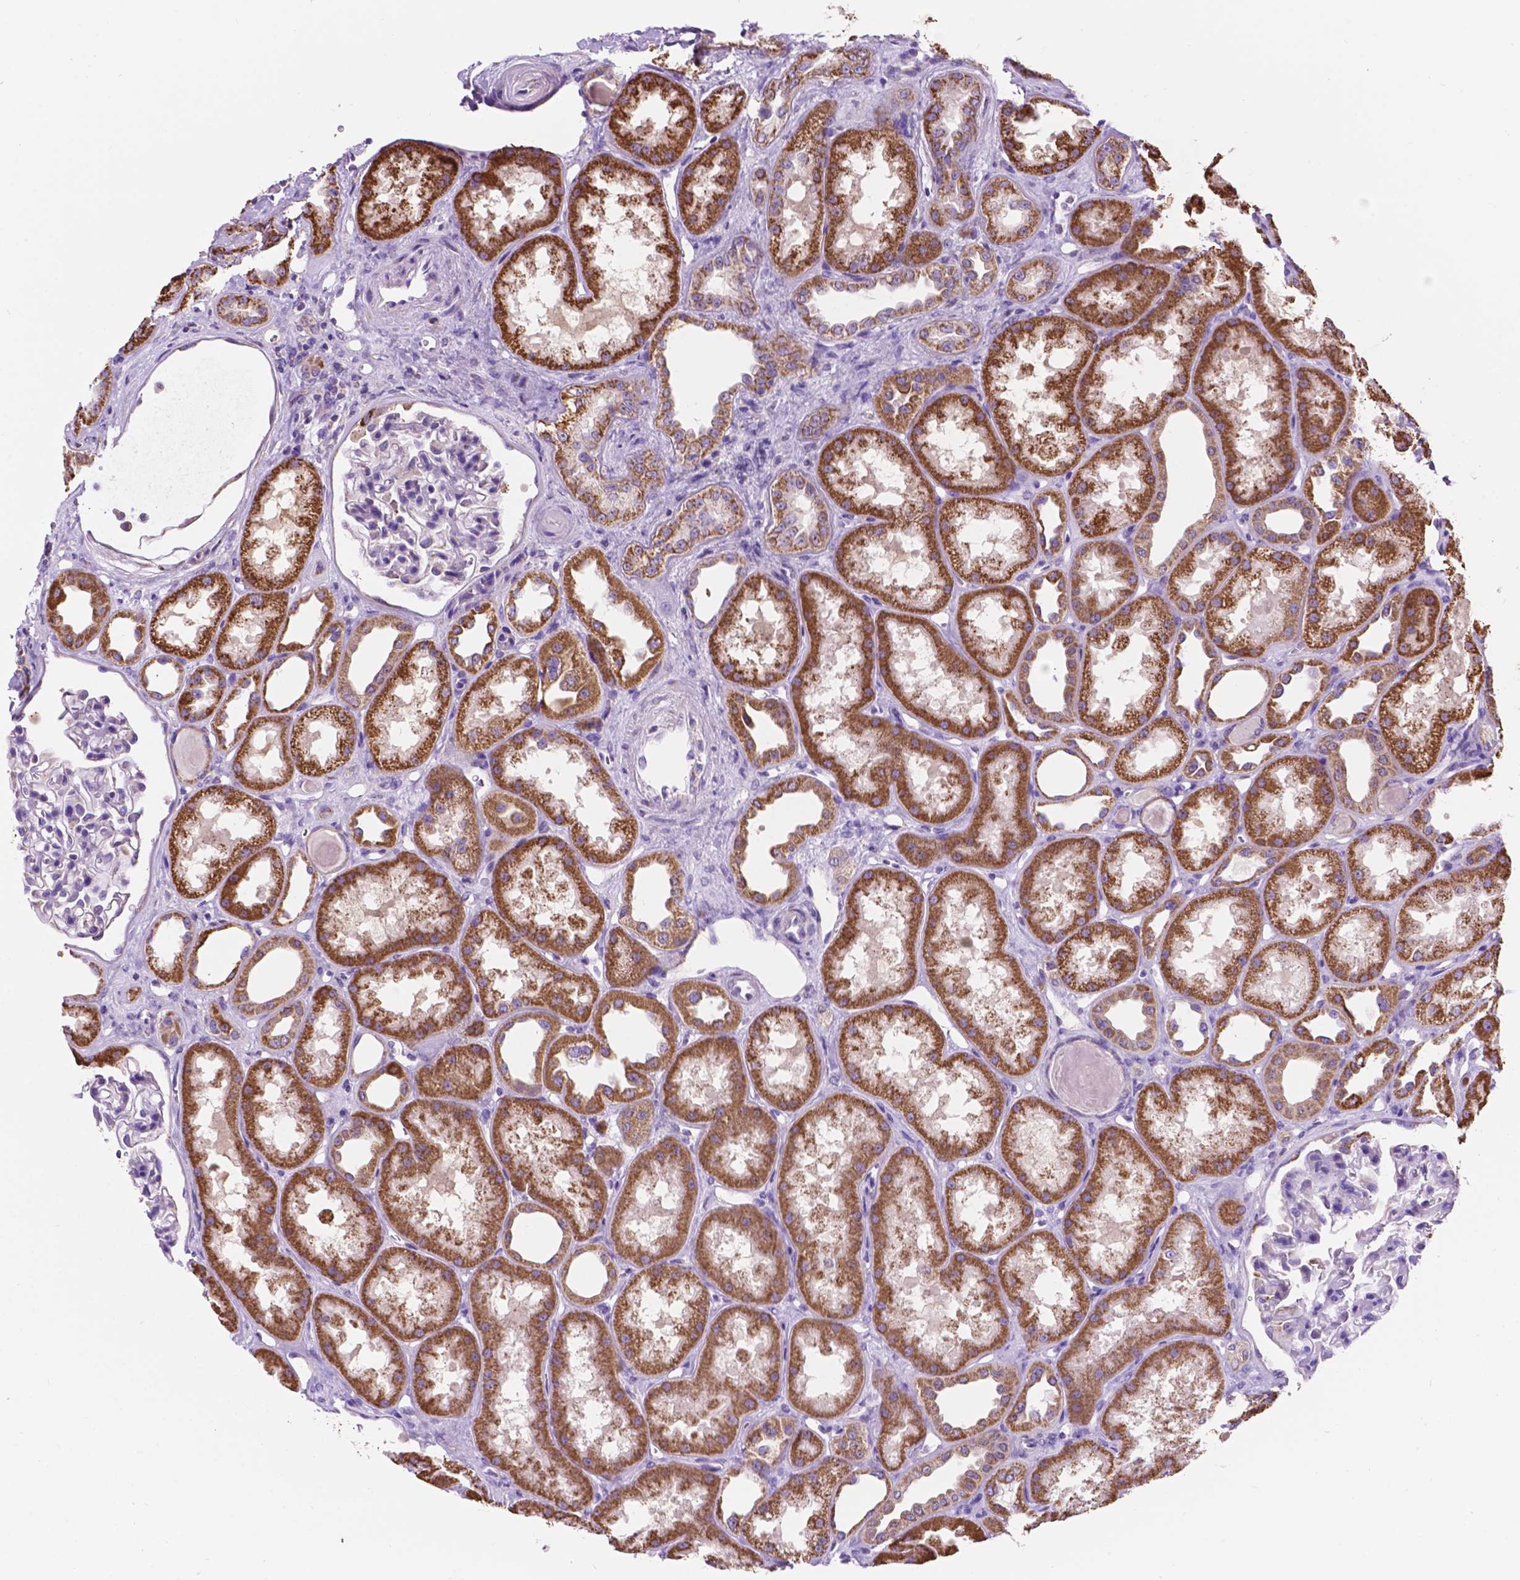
{"staining": {"intensity": "negative", "quantity": "none", "location": "none"}, "tissue": "kidney", "cell_type": "Cells in glomeruli", "image_type": "normal", "snomed": [{"axis": "morphology", "description": "Normal tissue, NOS"}, {"axis": "topography", "description": "Kidney"}], "caption": "Immunohistochemistry (IHC) of unremarkable human kidney exhibits no staining in cells in glomeruli.", "gene": "TRPV5", "patient": {"sex": "male", "age": 61}}